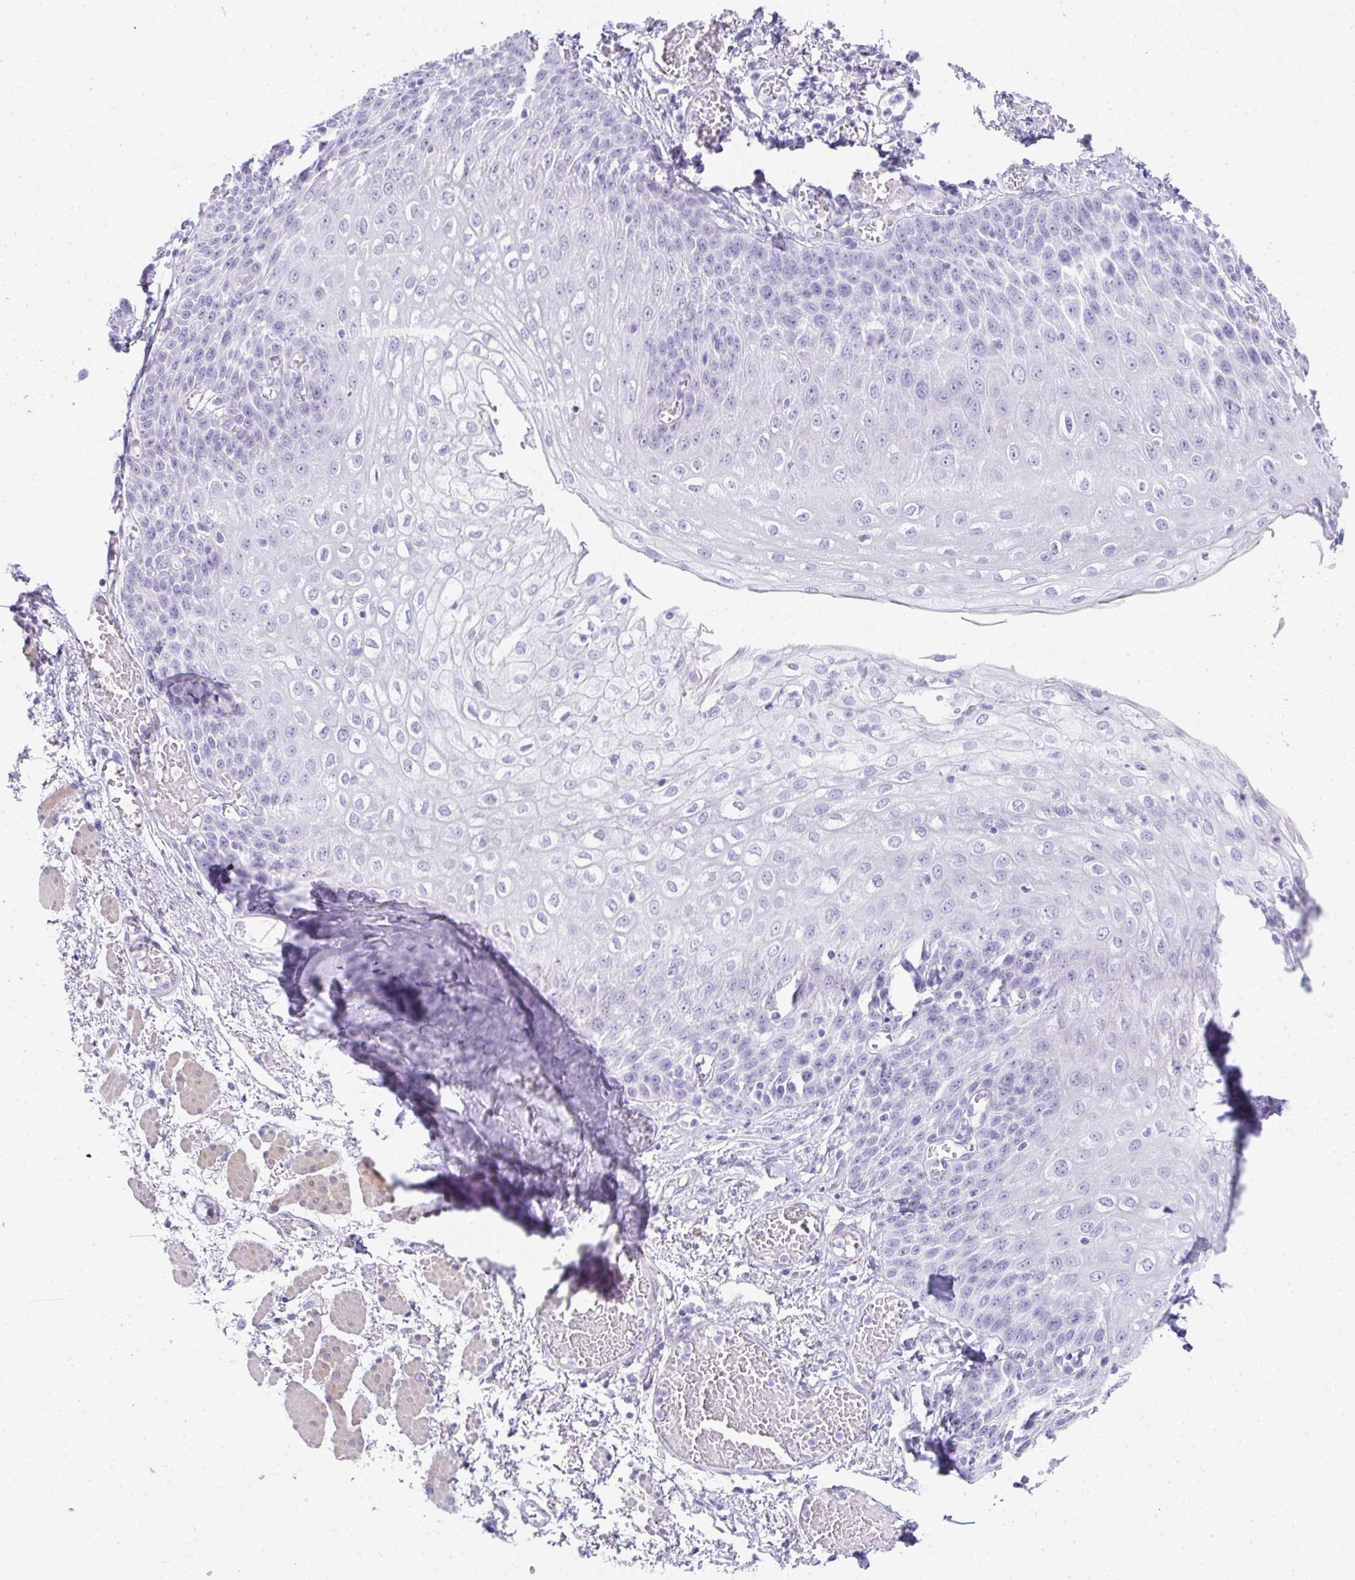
{"staining": {"intensity": "negative", "quantity": "none", "location": "none"}, "tissue": "esophagus", "cell_type": "Squamous epithelial cells", "image_type": "normal", "snomed": [{"axis": "morphology", "description": "Normal tissue, NOS"}, {"axis": "morphology", "description": "Adenocarcinoma, NOS"}, {"axis": "topography", "description": "Esophagus"}], "caption": "IHC of normal esophagus demonstrates no expression in squamous epithelial cells. (IHC, brightfield microscopy, high magnification).", "gene": "PRND", "patient": {"sex": "male", "age": 81}}